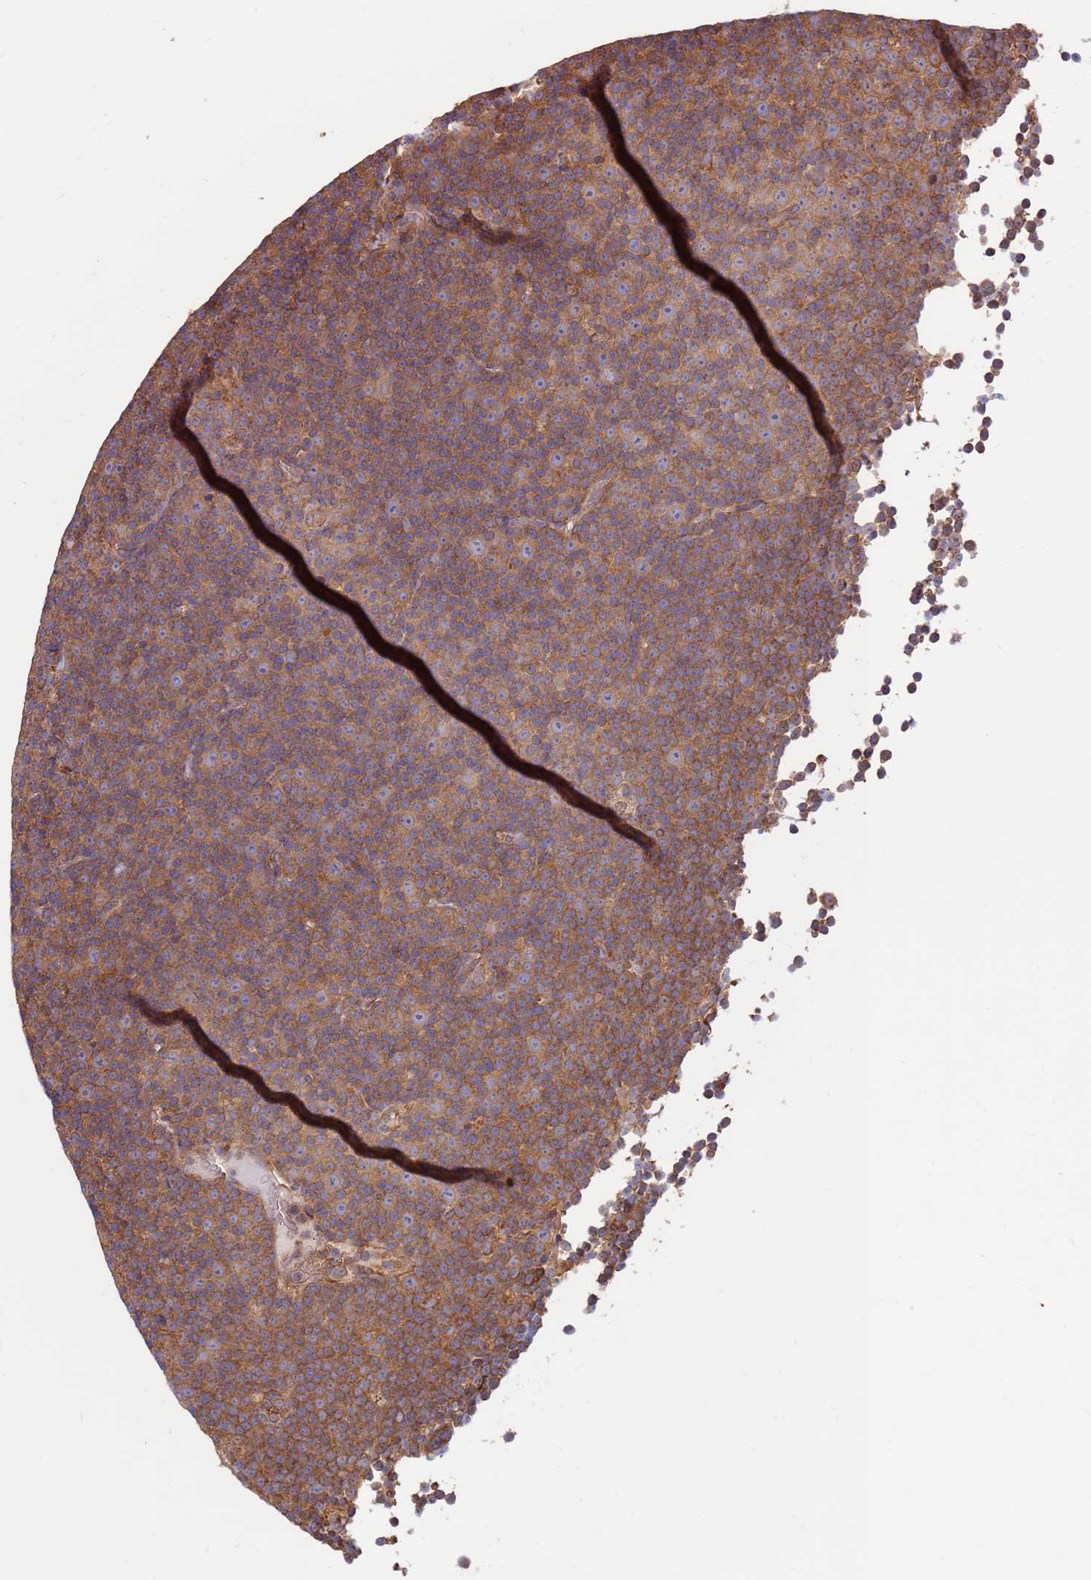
{"staining": {"intensity": "weak", "quantity": ">75%", "location": "cytoplasmic/membranous"}, "tissue": "lymphoma", "cell_type": "Tumor cells", "image_type": "cancer", "snomed": [{"axis": "morphology", "description": "Malignant lymphoma, non-Hodgkin's type, Low grade"}, {"axis": "topography", "description": "Lymph node"}], "caption": "DAB immunohistochemical staining of human lymphoma reveals weak cytoplasmic/membranous protein expression in about >75% of tumor cells.", "gene": "SLC44A5", "patient": {"sex": "female", "age": 67}}